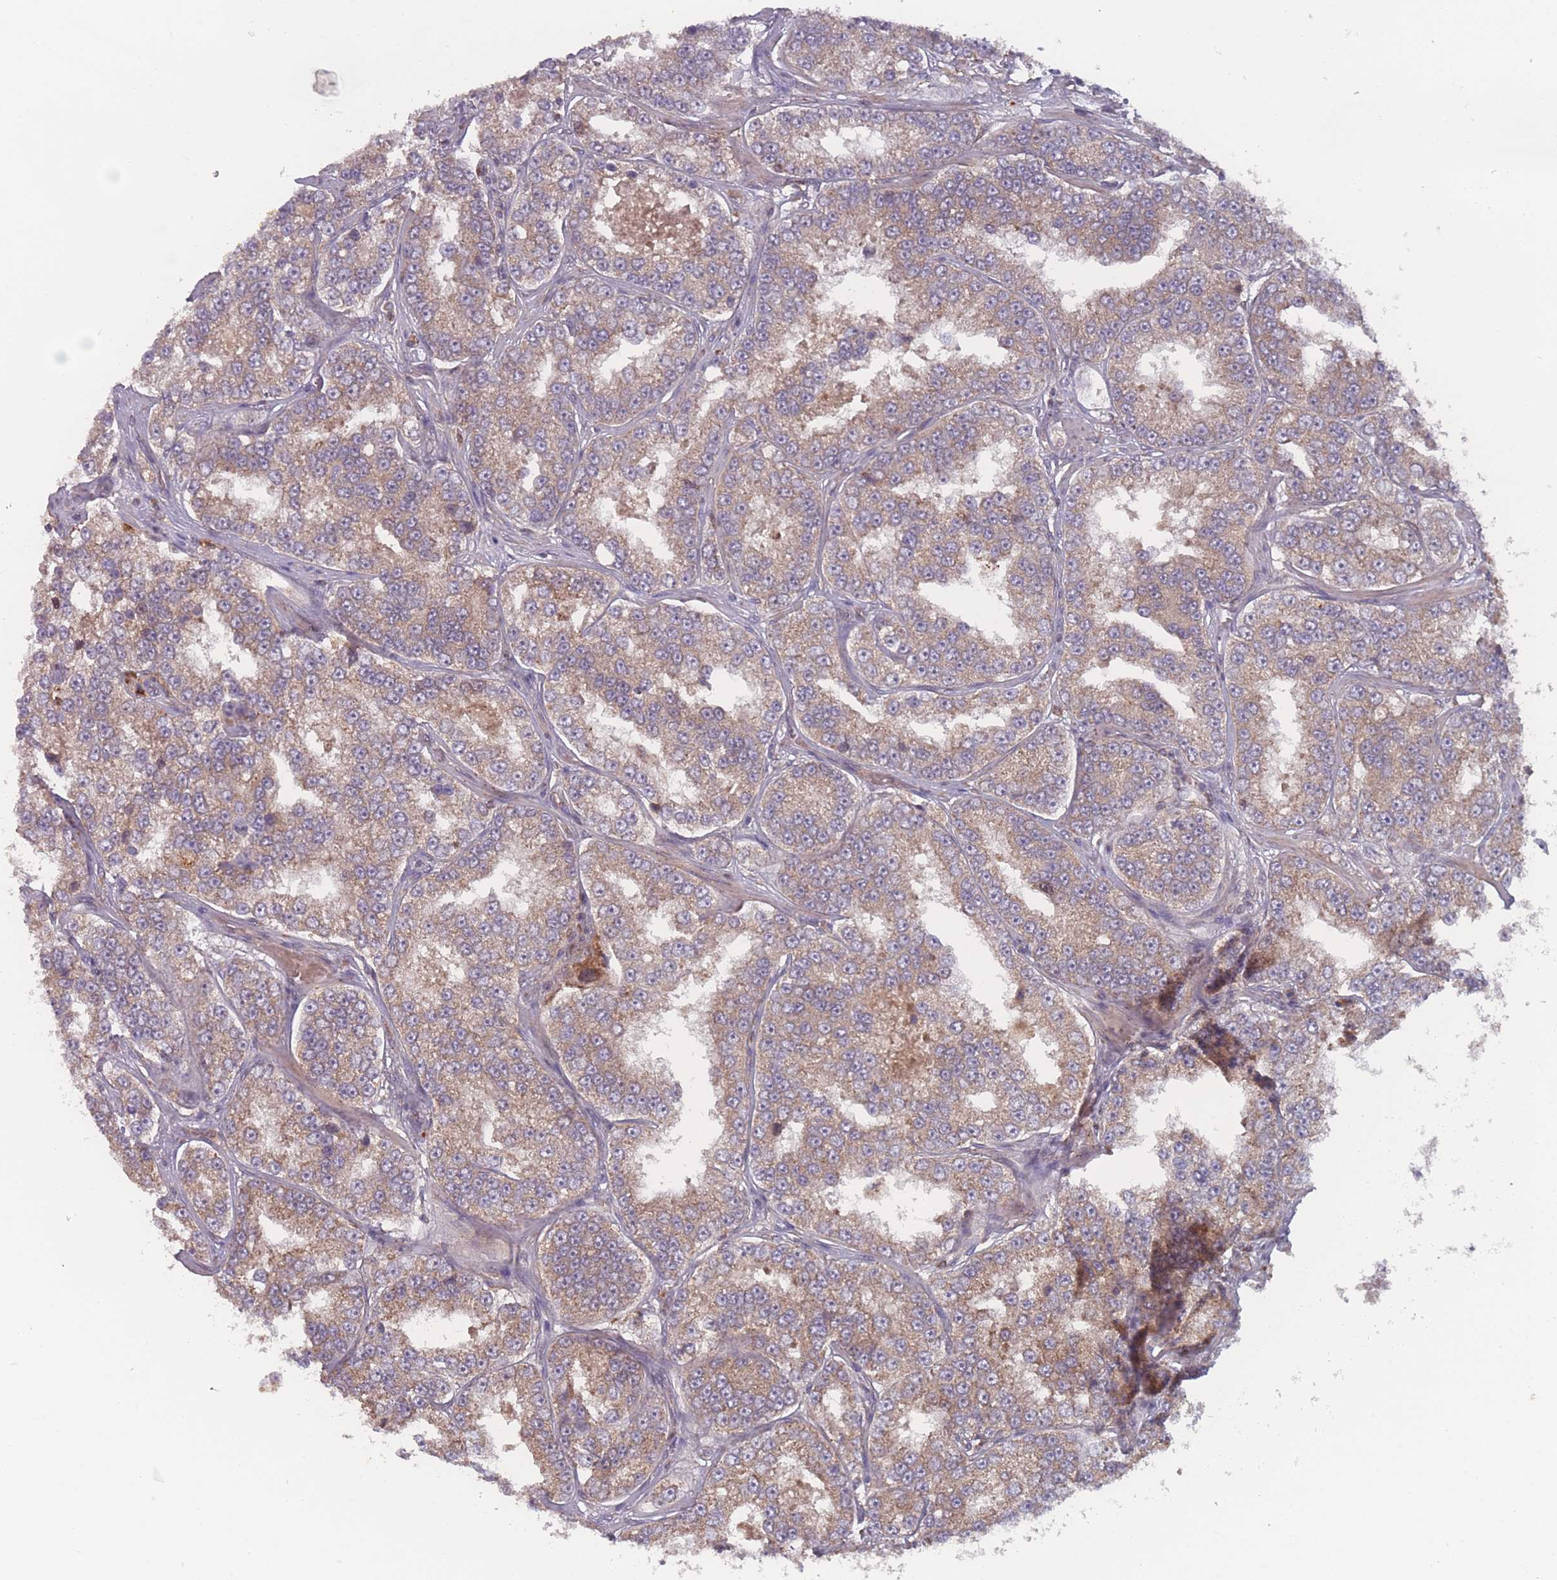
{"staining": {"intensity": "weak", "quantity": ">75%", "location": "cytoplasmic/membranous"}, "tissue": "prostate cancer", "cell_type": "Tumor cells", "image_type": "cancer", "snomed": [{"axis": "morphology", "description": "Normal tissue, NOS"}, {"axis": "morphology", "description": "Adenocarcinoma, High grade"}, {"axis": "topography", "description": "Prostate"}], "caption": "Immunohistochemistry (IHC) histopathology image of human adenocarcinoma (high-grade) (prostate) stained for a protein (brown), which reveals low levels of weak cytoplasmic/membranous expression in approximately >75% of tumor cells.", "gene": "ATP5MG", "patient": {"sex": "male", "age": 83}}